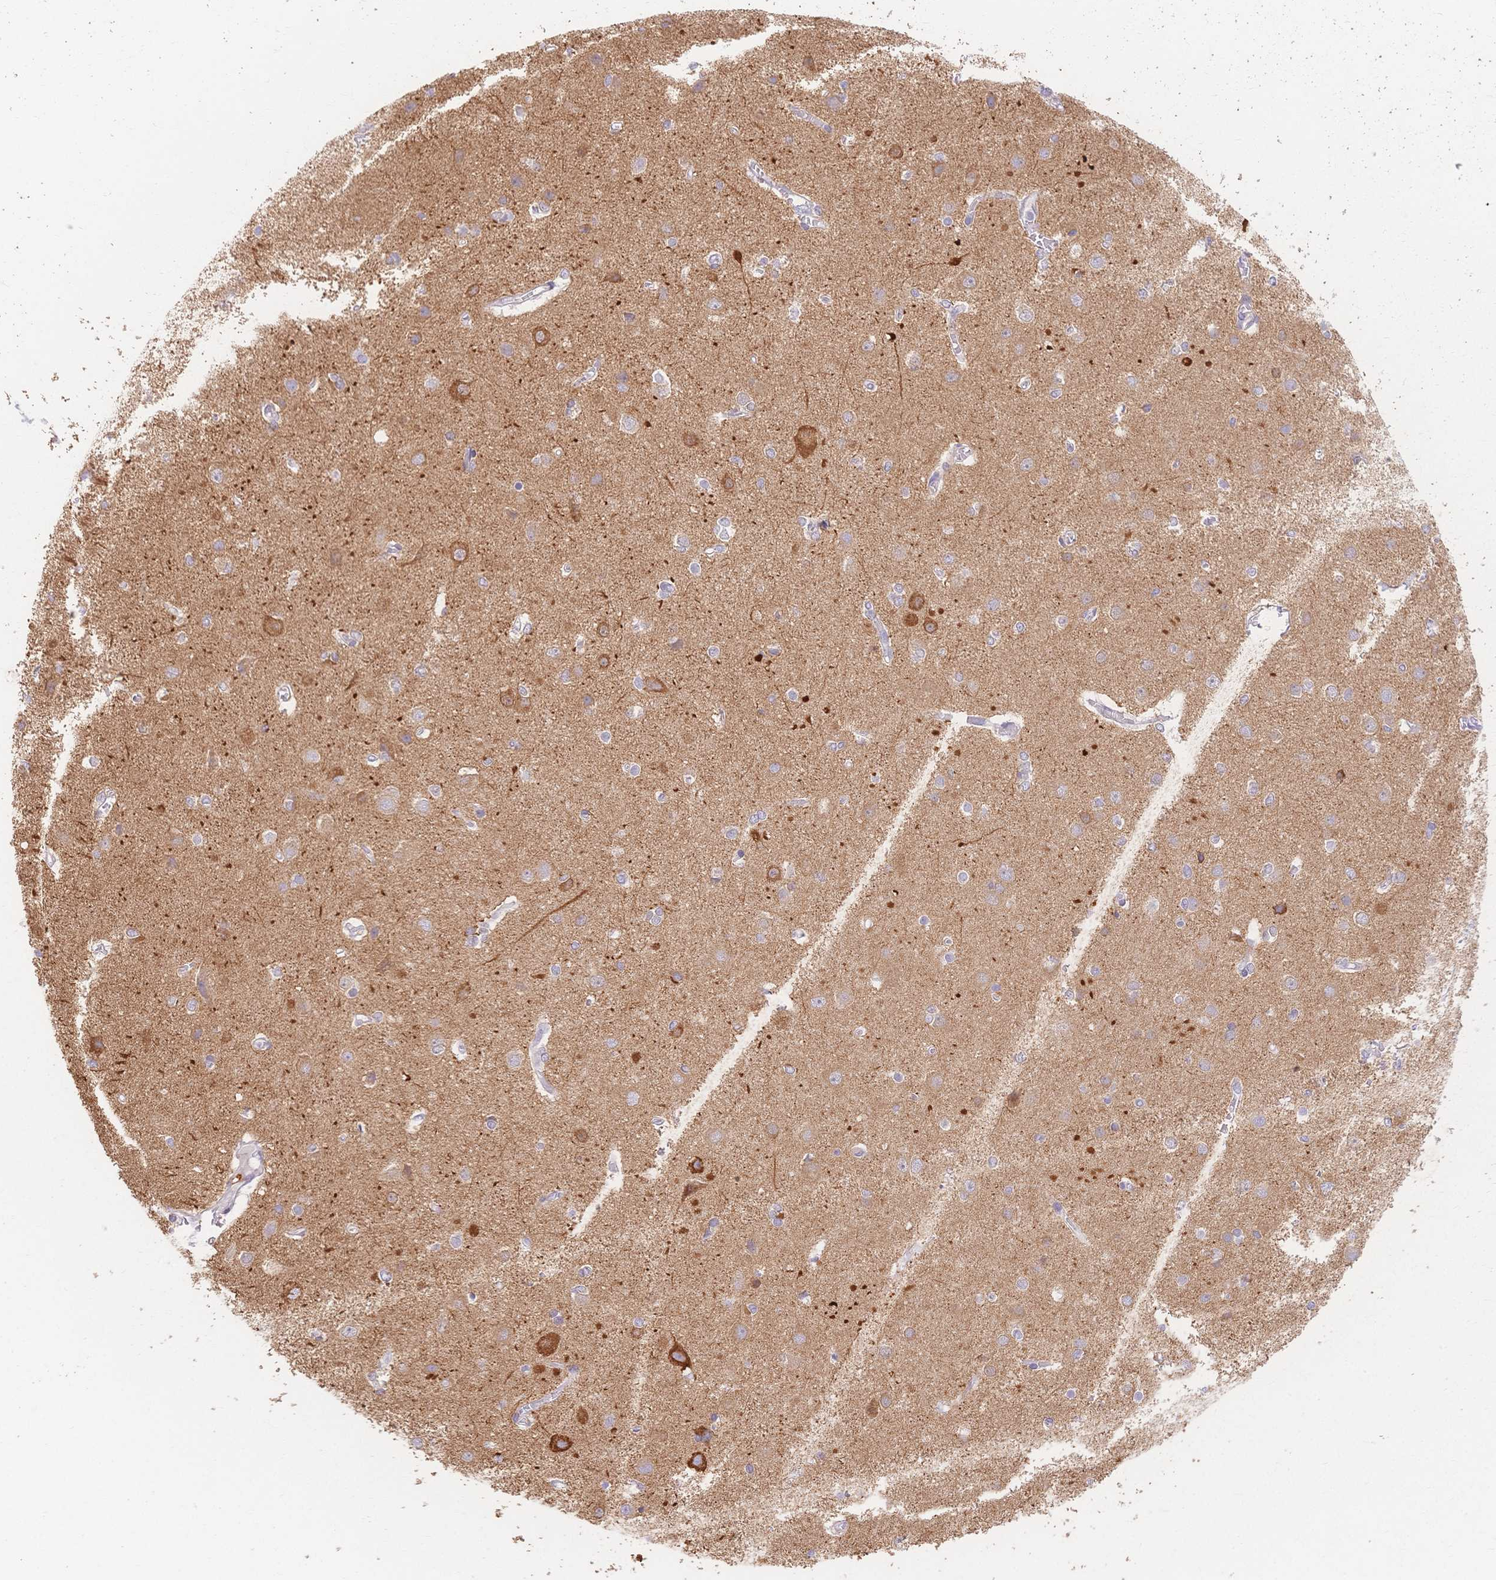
{"staining": {"intensity": "negative", "quantity": "none", "location": "none"}, "tissue": "cerebral cortex", "cell_type": "Endothelial cells", "image_type": "normal", "snomed": [{"axis": "morphology", "description": "Normal tissue, NOS"}, {"axis": "topography", "description": "Cerebral cortex"}], "caption": "Immunohistochemistry (IHC) of unremarkable human cerebral cortex exhibits no staining in endothelial cells.", "gene": "HS3ST5", "patient": {"sex": "male", "age": 37}}